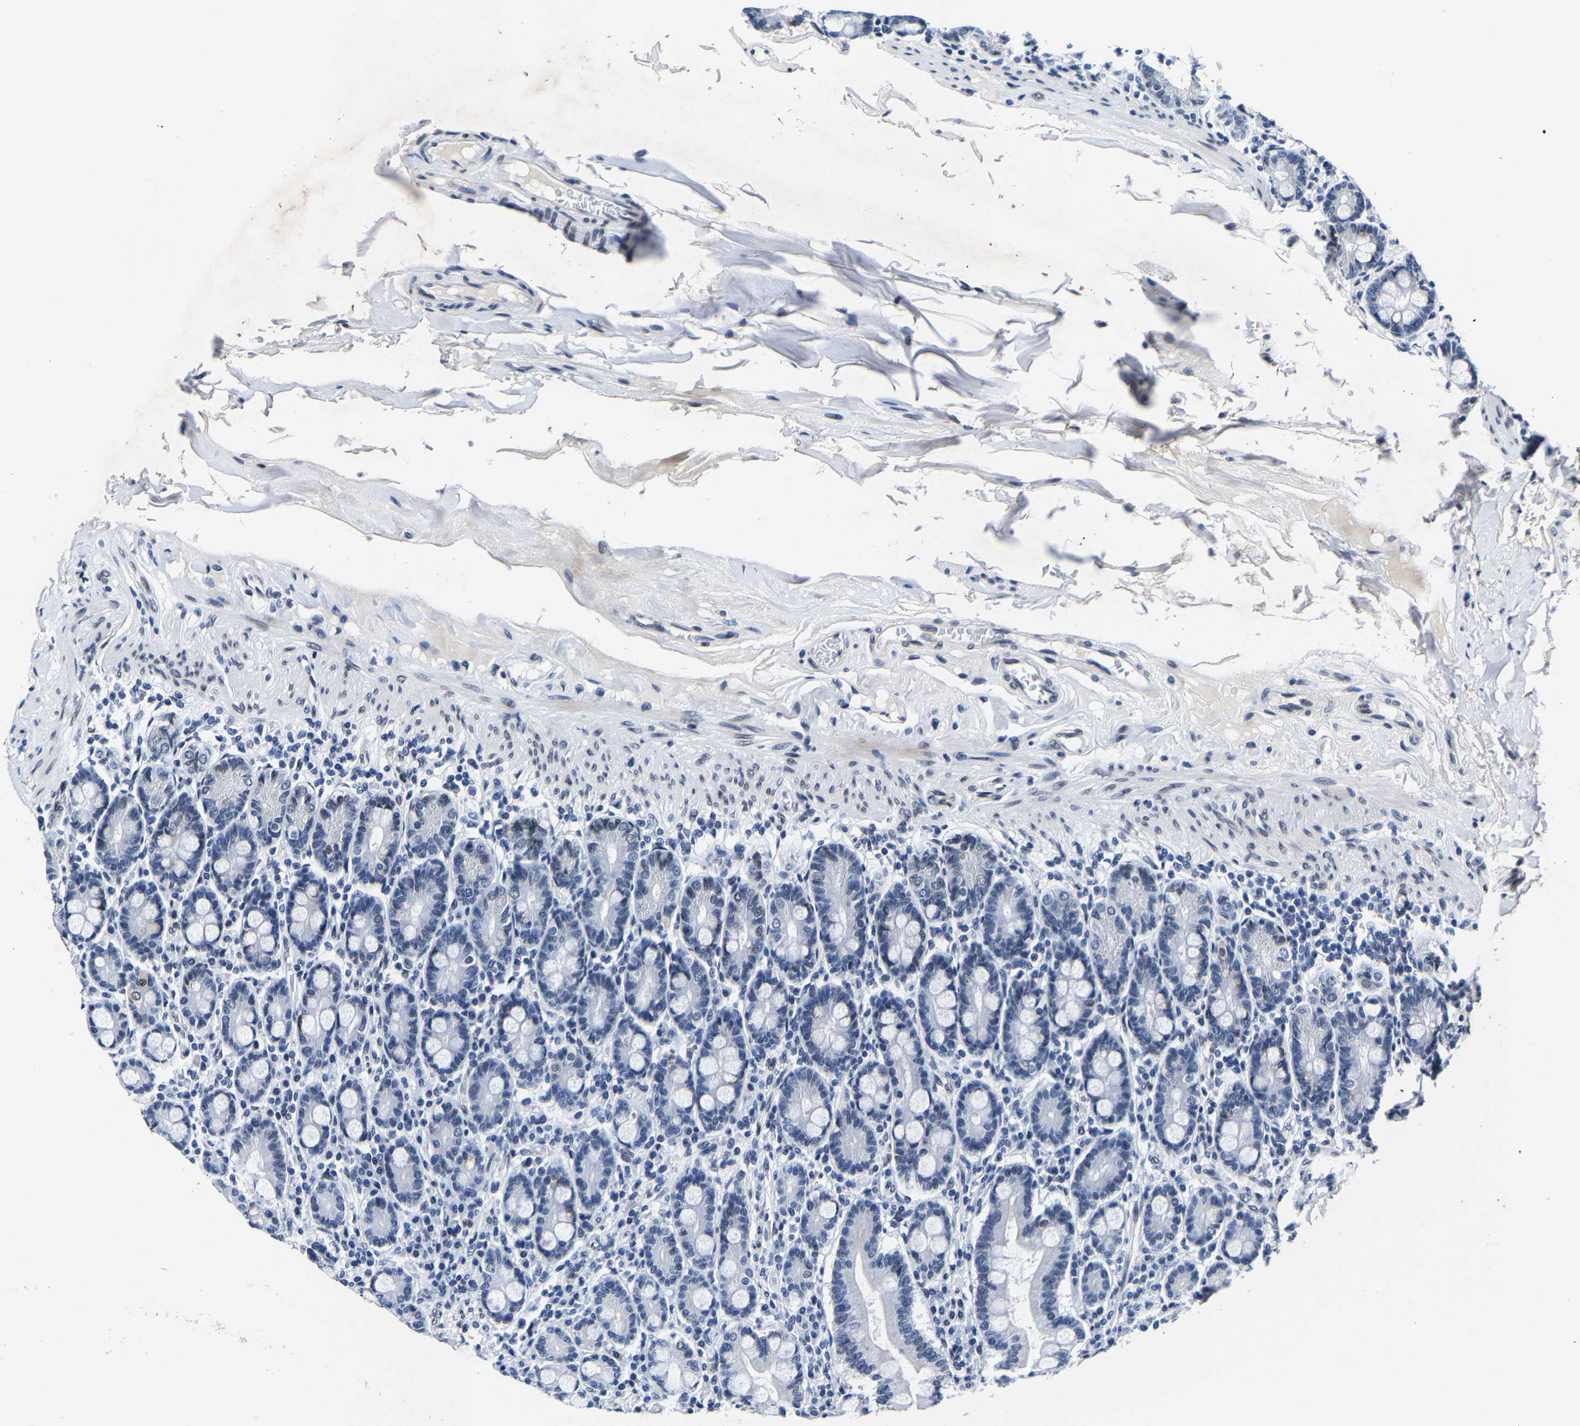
{"staining": {"intensity": "weak", "quantity": "<25%", "location": "nuclear"}, "tissue": "duodenum", "cell_type": "Glandular cells", "image_type": "normal", "snomed": [{"axis": "morphology", "description": "Normal tissue, NOS"}, {"axis": "topography", "description": "Duodenum"}], "caption": "Immunohistochemistry (IHC) micrograph of normal human duodenum stained for a protein (brown), which exhibits no positivity in glandular cells. (Immunohistochemistry (IHC), brightfield microscopy, high magnification).", "gene": "UBN2", "patient": {"sex": "male", "age": 50}}